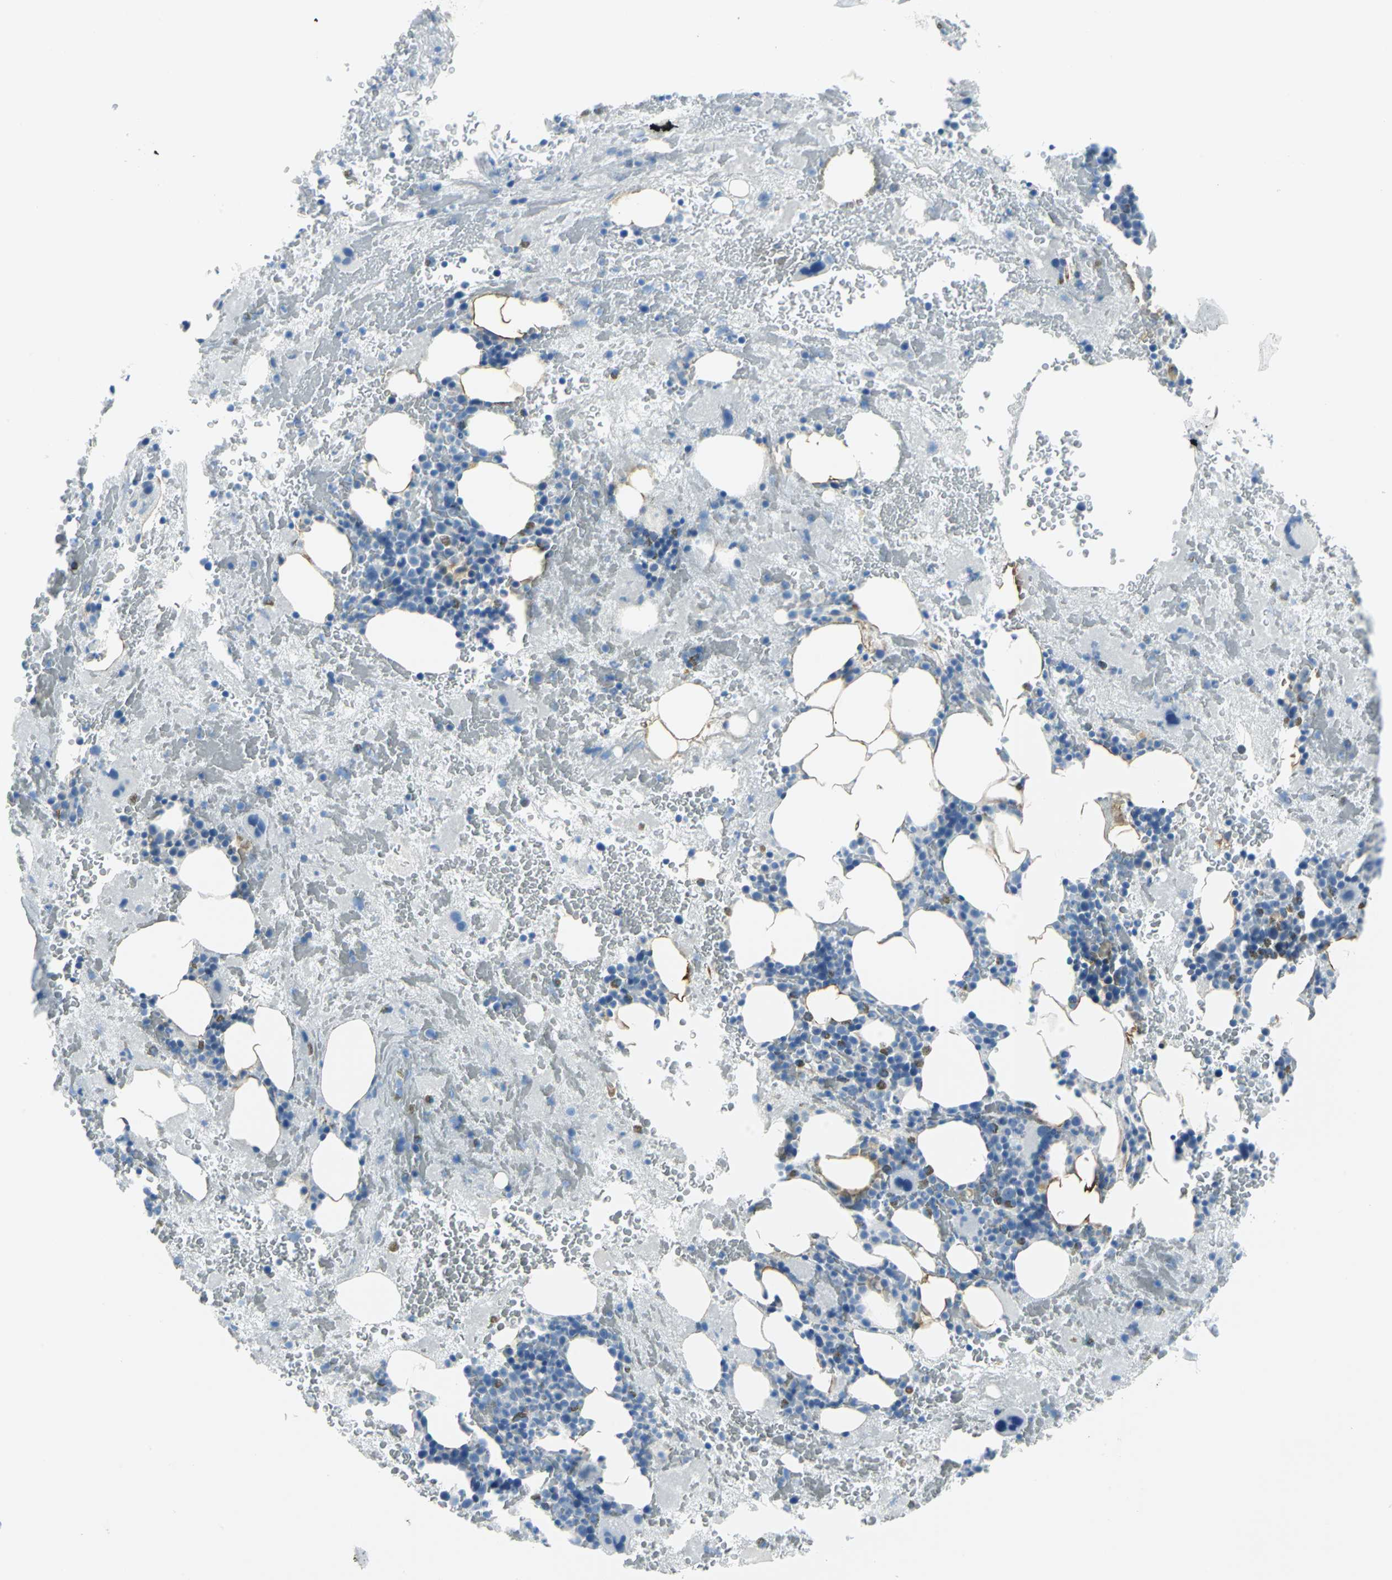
{"staining": {"intensity": "moderate", "quantity": "<25%", "location": "cytoplasmic/membranous"}, "tissue": "bone marrow", "cell_type": "Hematopoietic cells", "image_type": "normal", "snomed": [{"axis": "morphology", "description": "Normal tissue, NOS"}, {"axis": "topography", "description": "Bone marrow"}], "caption": "Hematopoietic cells display low levels of moderate cytoplasmic/membranous expression in about <25% of cells in unremarkable bone marrow.", "gene": "CYB5A", "patient": {"sex": "male", "age": 76}}